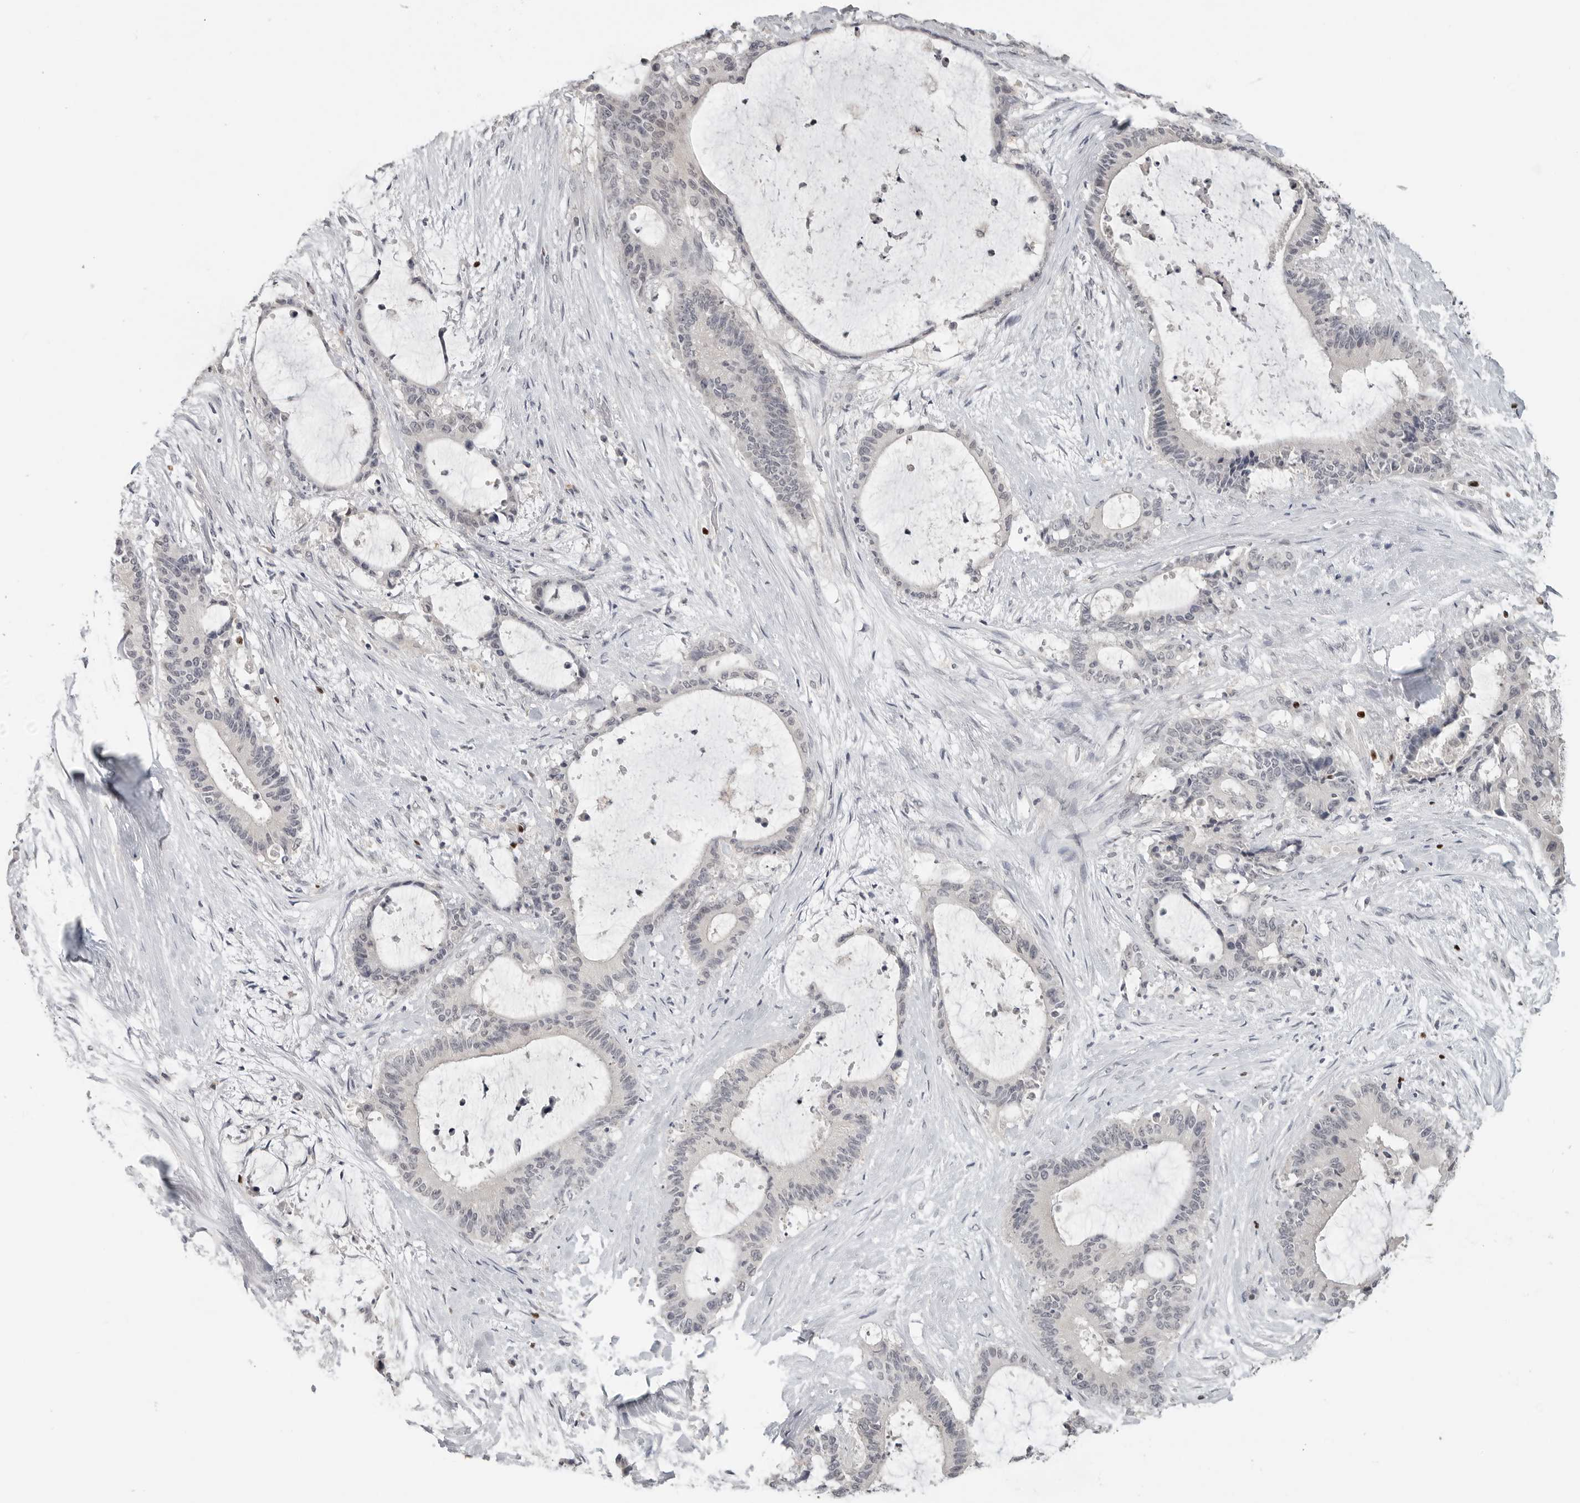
{"staining": {"intensity": "negative", "quantity": "none", "location": "none"}, "tissue": "liver cancer", "cell_type": "Tumor cells", "image_type": "cancer", "snomed": [{"axis": "morphology", "description": "Normal tissue, NOS"}, {"axis": "morphology", "description": "Cholangiocarcinoma"}, {"axis": "topography", "description": "Liver"}, {"axis": "topography", "description": "Peripheral nerve tissue"}], "caption": "High power microscopy image of an immunohistochemistry (IHC) histopathology image of liver cholangiocarcinoma, revealing no significant staining in tumor cells.", "gene": "FOXP3", "patient": {"sex": "female", "age": 73}}